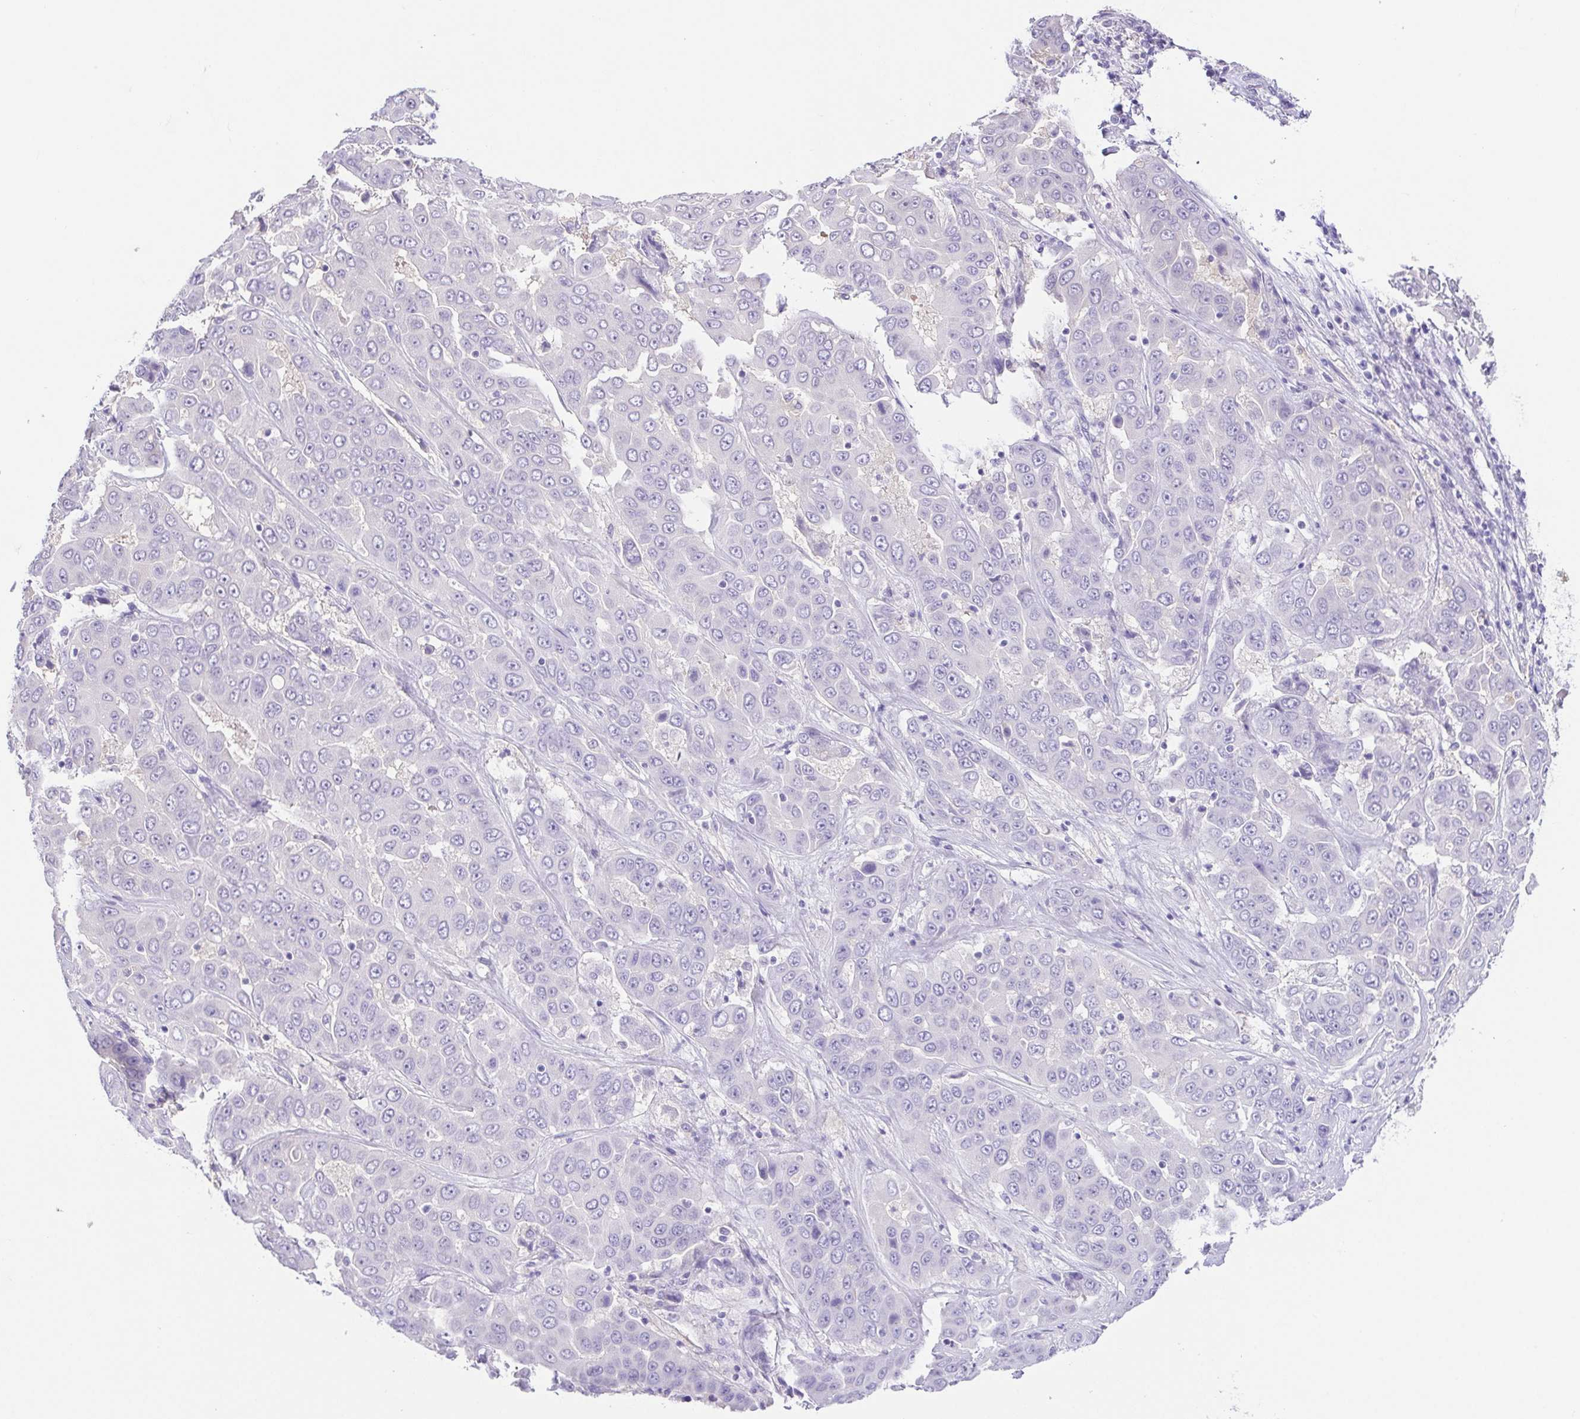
{"staining": {"intensity": "negative", "quantity": "none", "location": "none"}, "tissue": "liver cancer", "cell_type": "Tumor cells", "image_type": "cancer", "snomed": [{"axis": "morphology", "description": "Cholangiocarcinoma"}, {"axis": "topography", "description": "Liver"}], "caption": "A high-resolution photomicrograph shows IHC staining of liver cancer (cholangiocarcinoma), which reveals no significant staining in tumor cells.", "gene": "KRTDAP", "patient": {"sex": "female", "age": 52}}